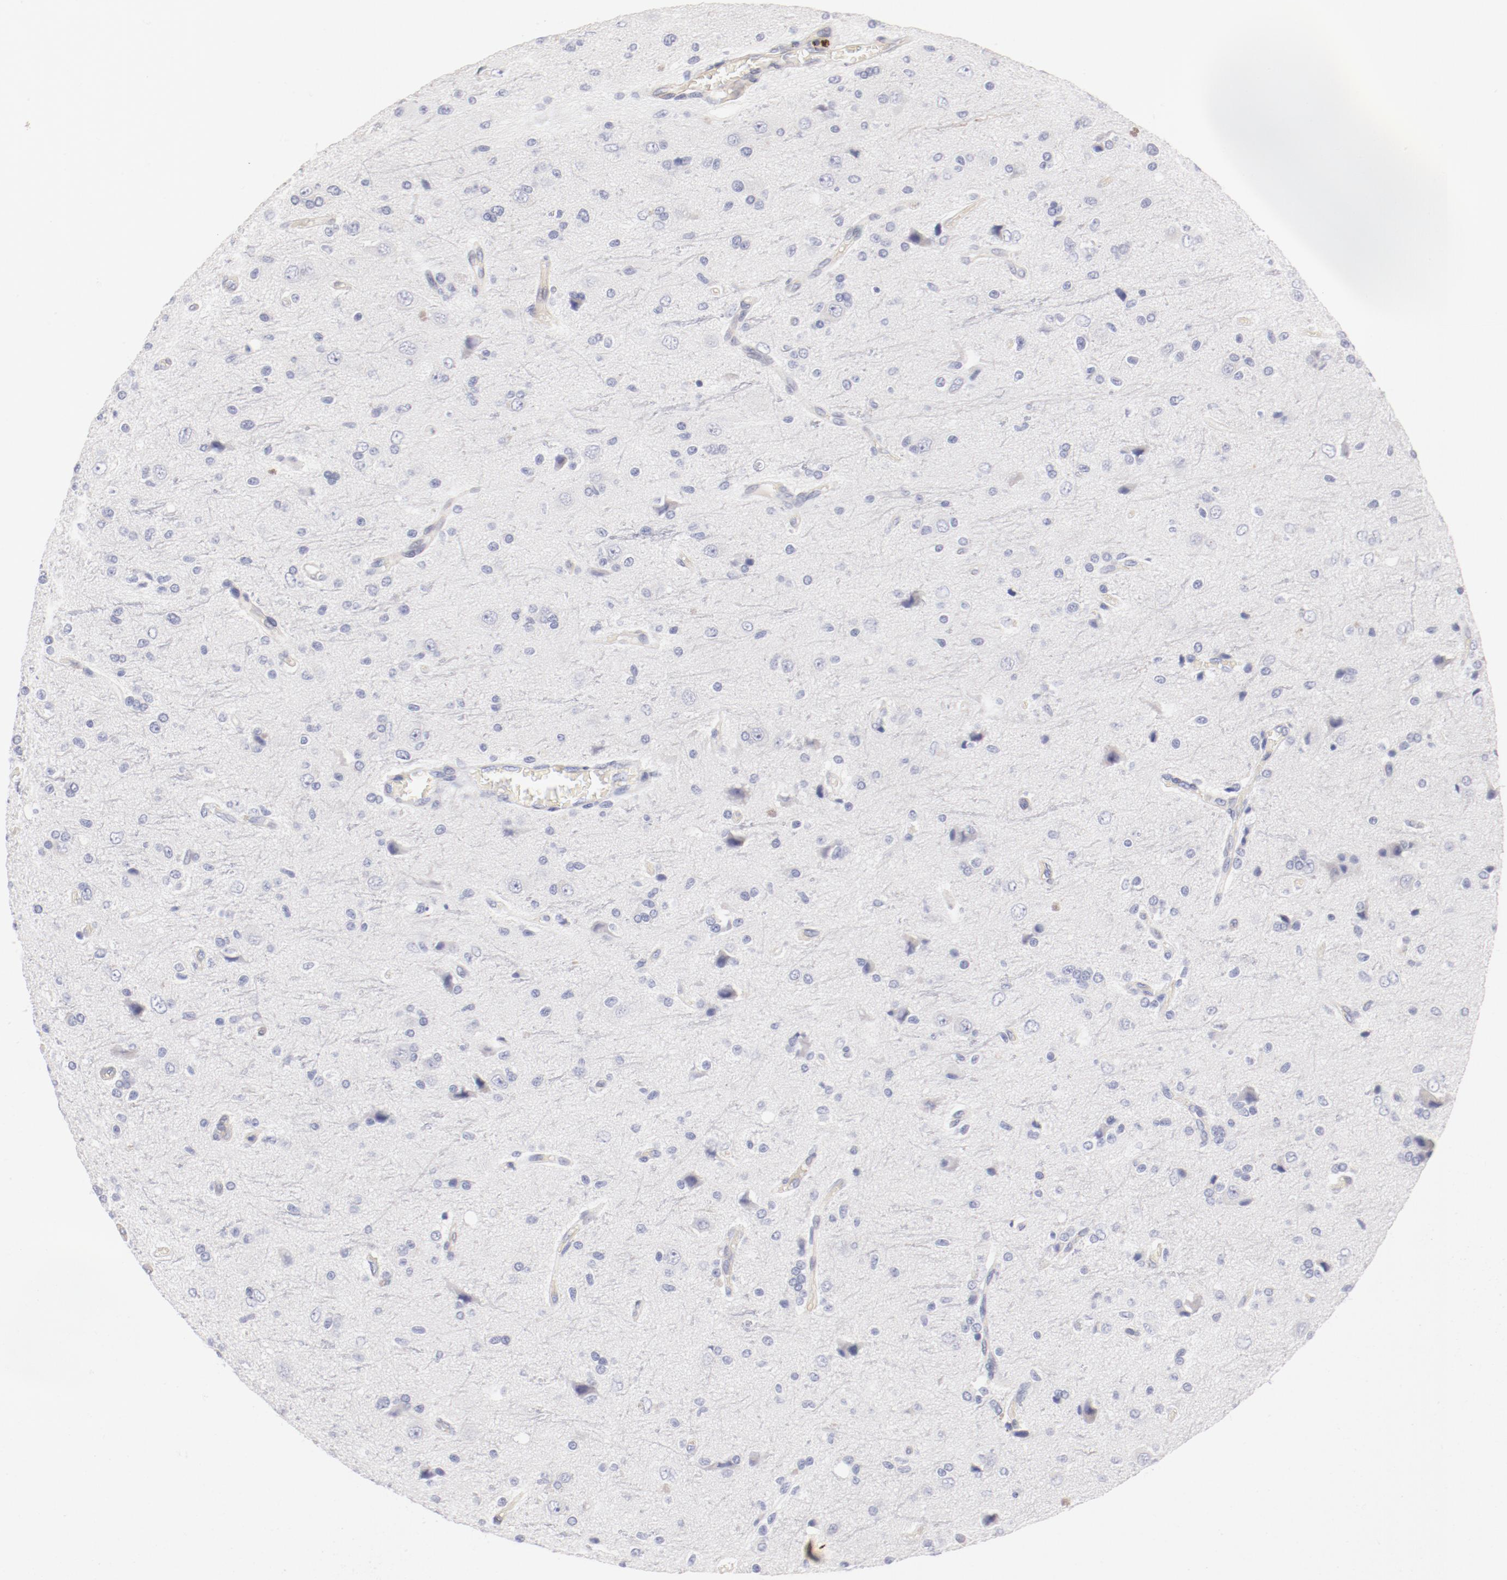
{"staining": {"intensity": "negative", "quantity": "none", "location": "none"}, "tissue": "glioma", "cell_type": "Tumor cells", "image_type": "cancer", "snomed": [{"axis": "morphology", "description": "Glioma, malignant, High grade"}, {"axis": "topography", "description": "Brain"}], "caption": "Tumor cells show no significant protein expression in malignant glioma (high-grade).", "gene": "LAX1", "patient": {"sex": "male", "age": 47}}